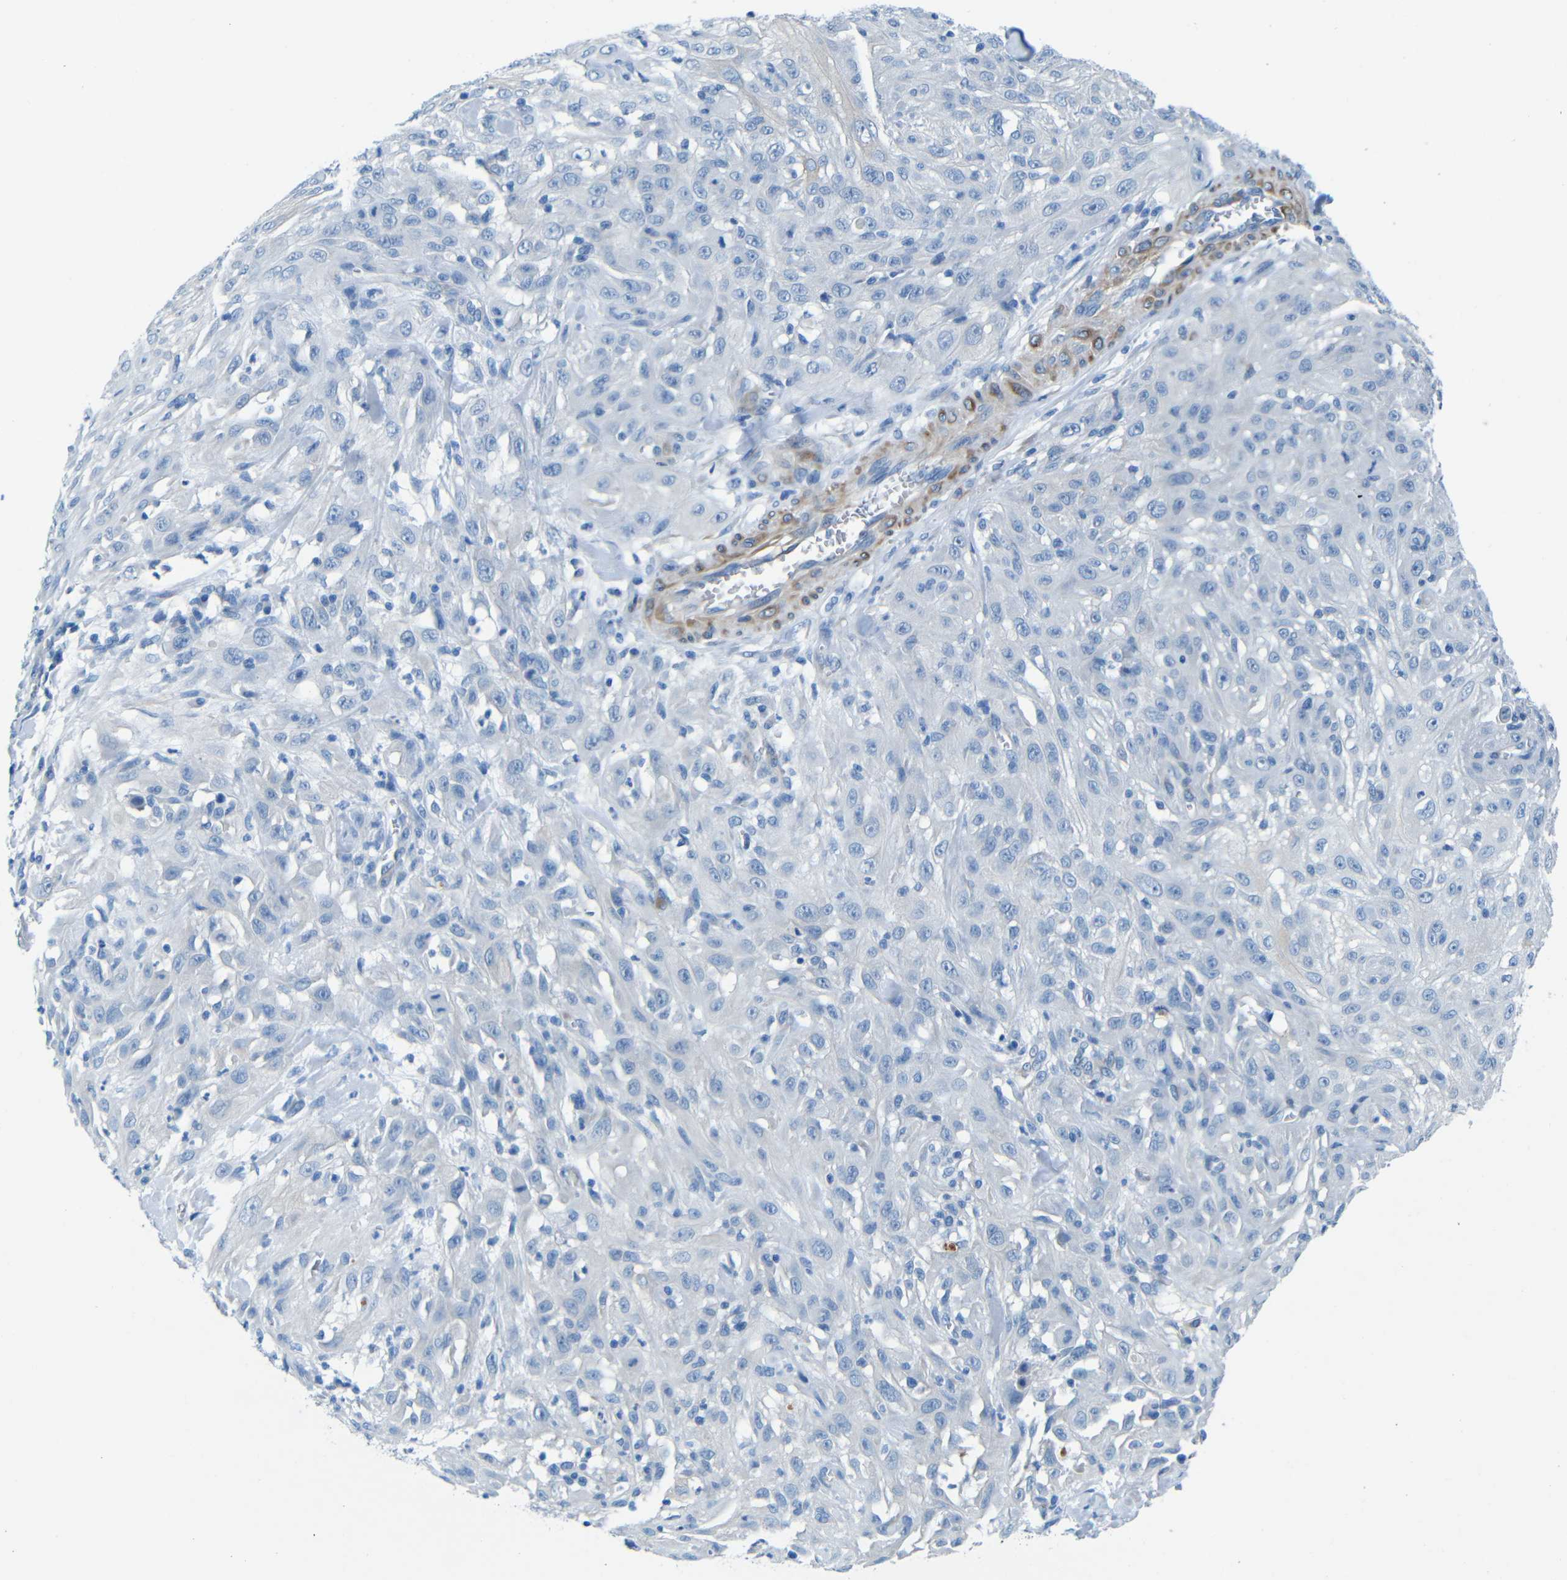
{"staining": {"intensity": "negative", "quantity": "none", "location": "none"}, "tissue": "skin cancer", "cell_type": "Tumor cells", "image_type": "cancer", "snomed": [{"axis": "morphology", "description": "Squamous cell carcinoma, NOS"}, {"axis": "topography", "description": "Skin"}], "caption": "Photomicrograph shows no protein expression in tumor cells of skin cancer (squamous cell carcinoma) tissue.", "gene": "MAP2", "patient": {"sex": "male", "age": 75}}